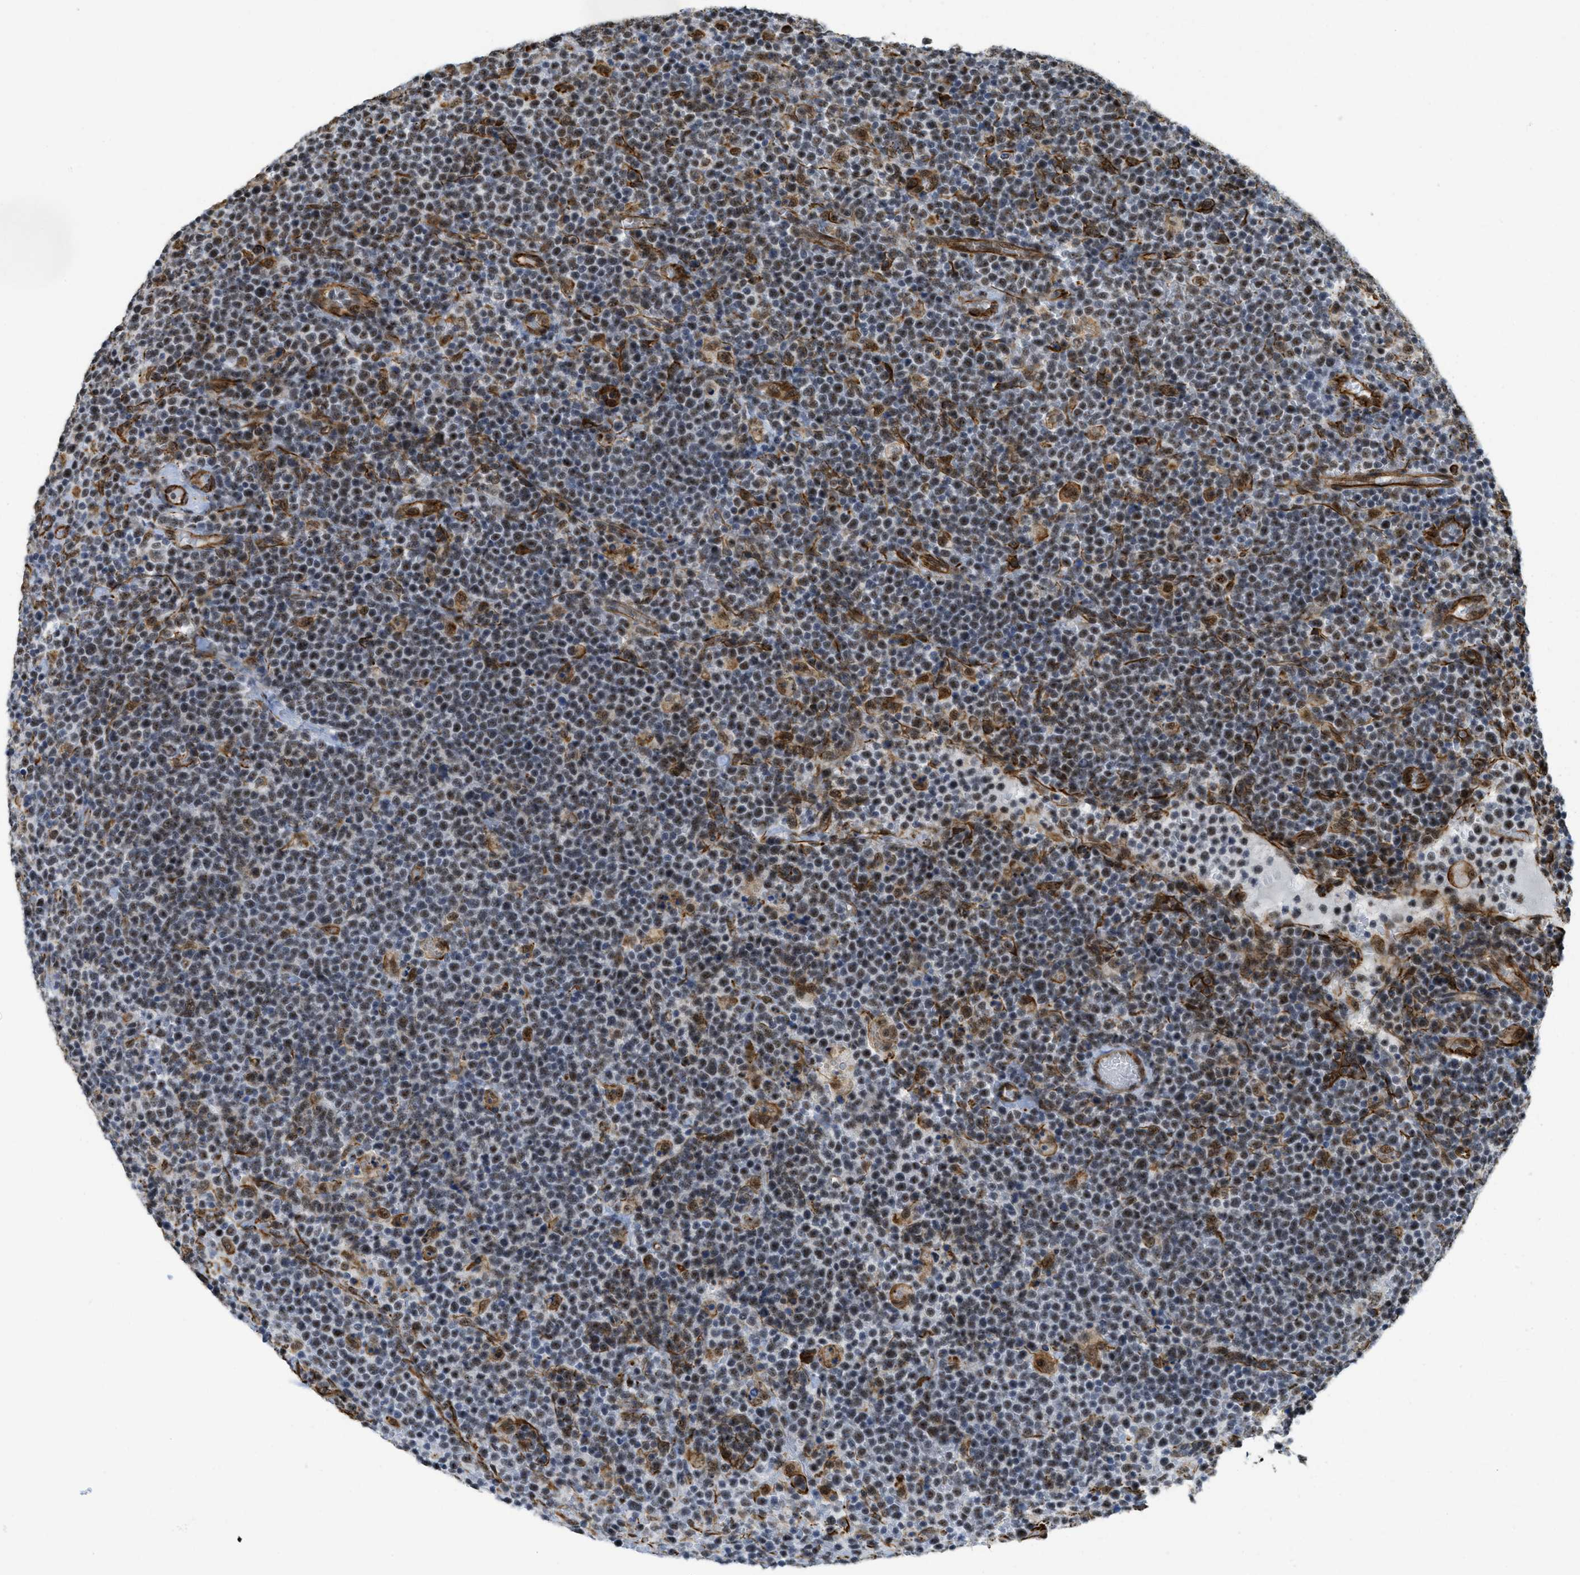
{"staining": {"intensity": "weak", "quantity": ">75%", "location": "nuclear"}, "tissue": "lymphoma", "cell_type": "Tumor cells", "image_type": "cancer", "snomed": [{"axis": "morphology", "description": "Malignant lymphoma, non-Hodgkin's type, High grade"}, {"axis": "topography", "description": "Lymph node"}], "caption": "A histopathology image showing weak nuclear expression in approximately >75% of tumor cells in lymphoma, as visualized by brown immunohistochemical staining.", "gene": "LRRC8B", "patient": {"sex": "male", "age": 61}}